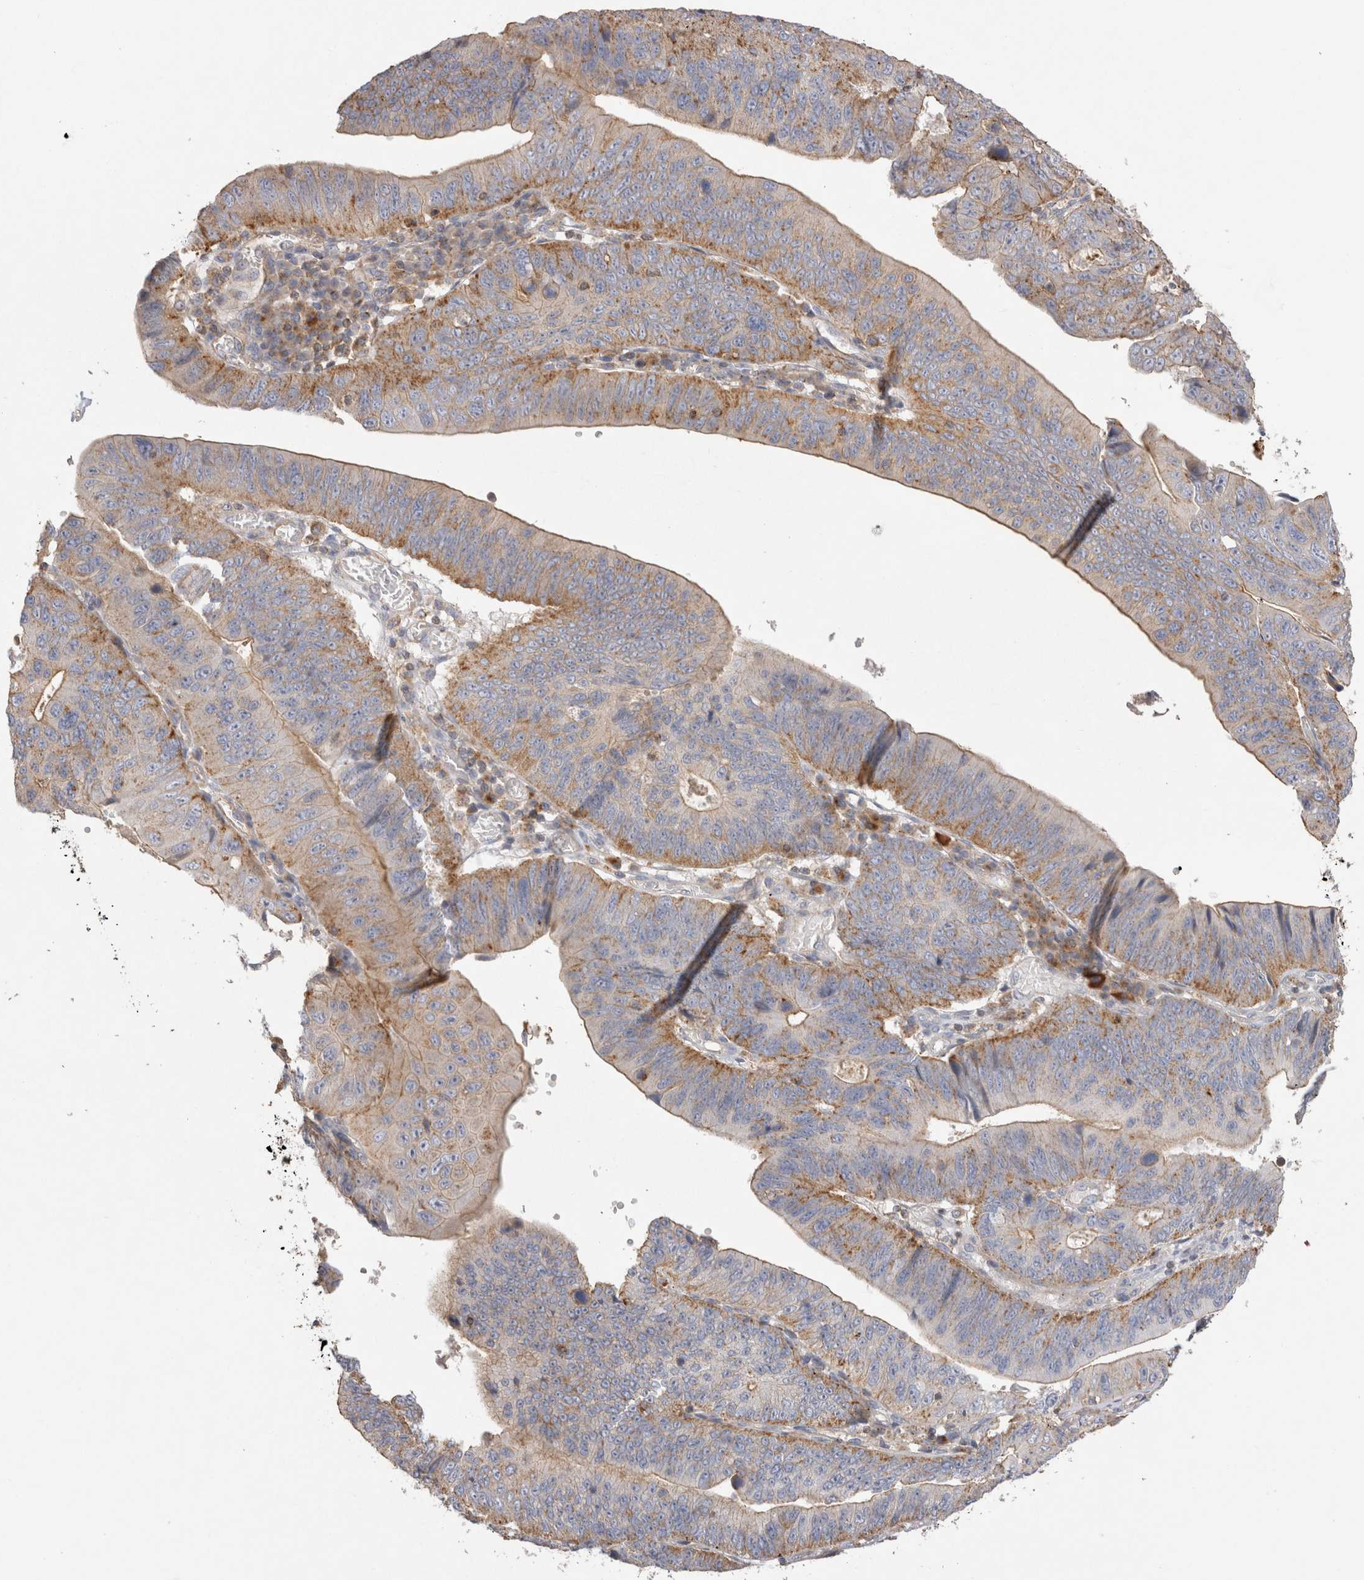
{"staining": {"intensity": "moderate", "quantity": "25%-75%", "location": "cytoplasmic/membranous"}, "tissue": "stomach cancer", "cell_type": "Tumor cells", "image_type": "cancer", "snomed": [{"axis": "morphology", "description": "Adenocarcinoma, NOS"}, {"axis": "topography", "description": "Stomach"}], "caption": "IHC histopathology image of human stomach cancer stained for a protein (brown), which reveals medium levels of moderate cytoplasmic/membranous staining in approximately 25%-75% of tumor cells.", "gene": "CHMP6", "patient": {"sex": "male", "age": 59}}